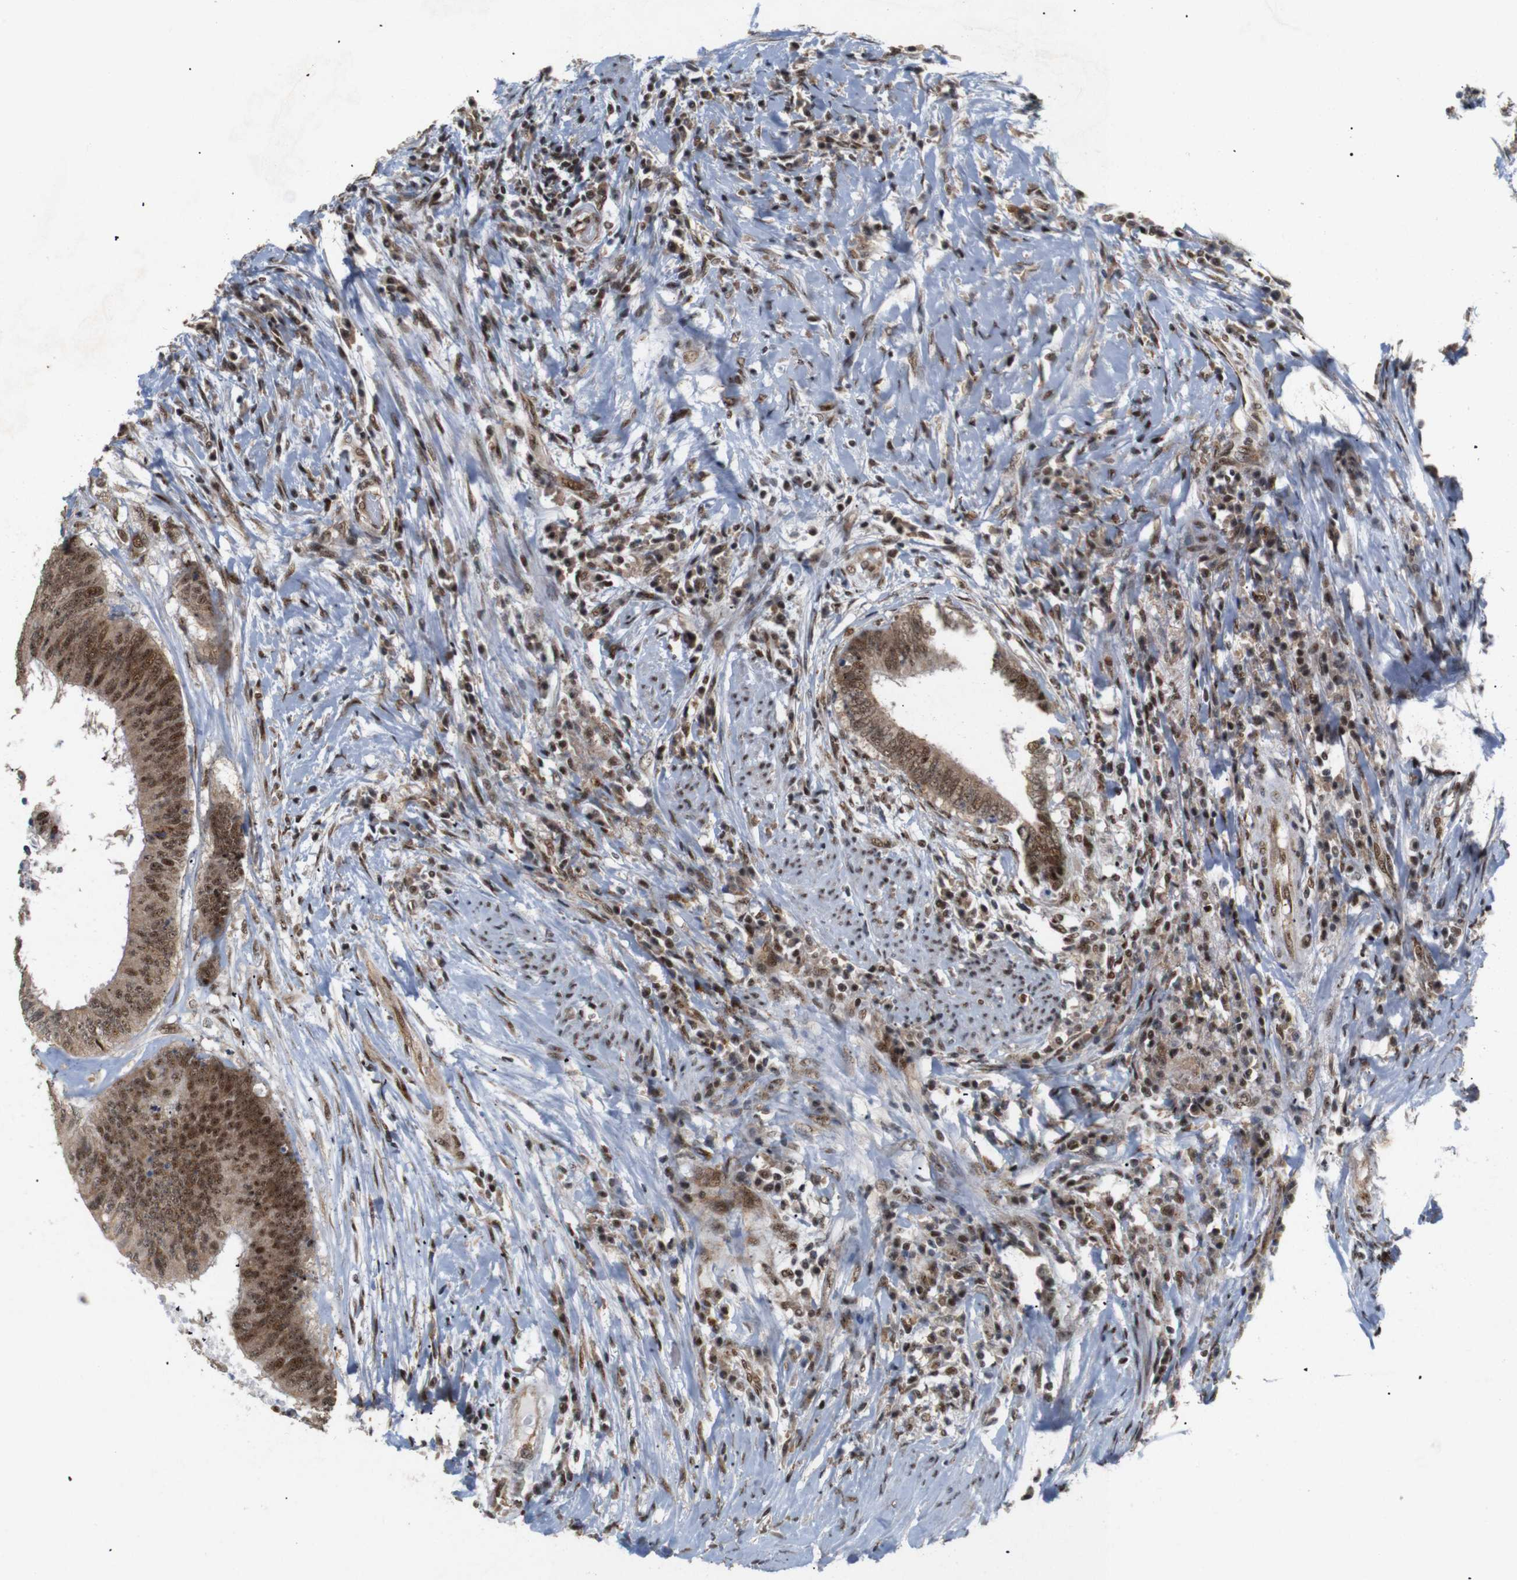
{"staining": {"intensity": "moderate", "quantity": ">75%", "location": "cytoplasmic/membranous,nuclear"}, "tissue": "colorectal cancer", "cell_type": "Tumor cells", "image_type": "cancer", "snomed": [{"axis": "morphology", "description": "Adenocarcinoma, NOS"}, {"axis": "topography", "description": "Rectum"}], "caption": "Immunohistochemical staining of human colorectal cancer (adenocarcinoma) reveals moderate cytoplasmic/membranous and nuclear protein positivity in approximately >75% of tumor cells.", "gene": "PYM1", "patient": {"sex": "male", "age": 72}}